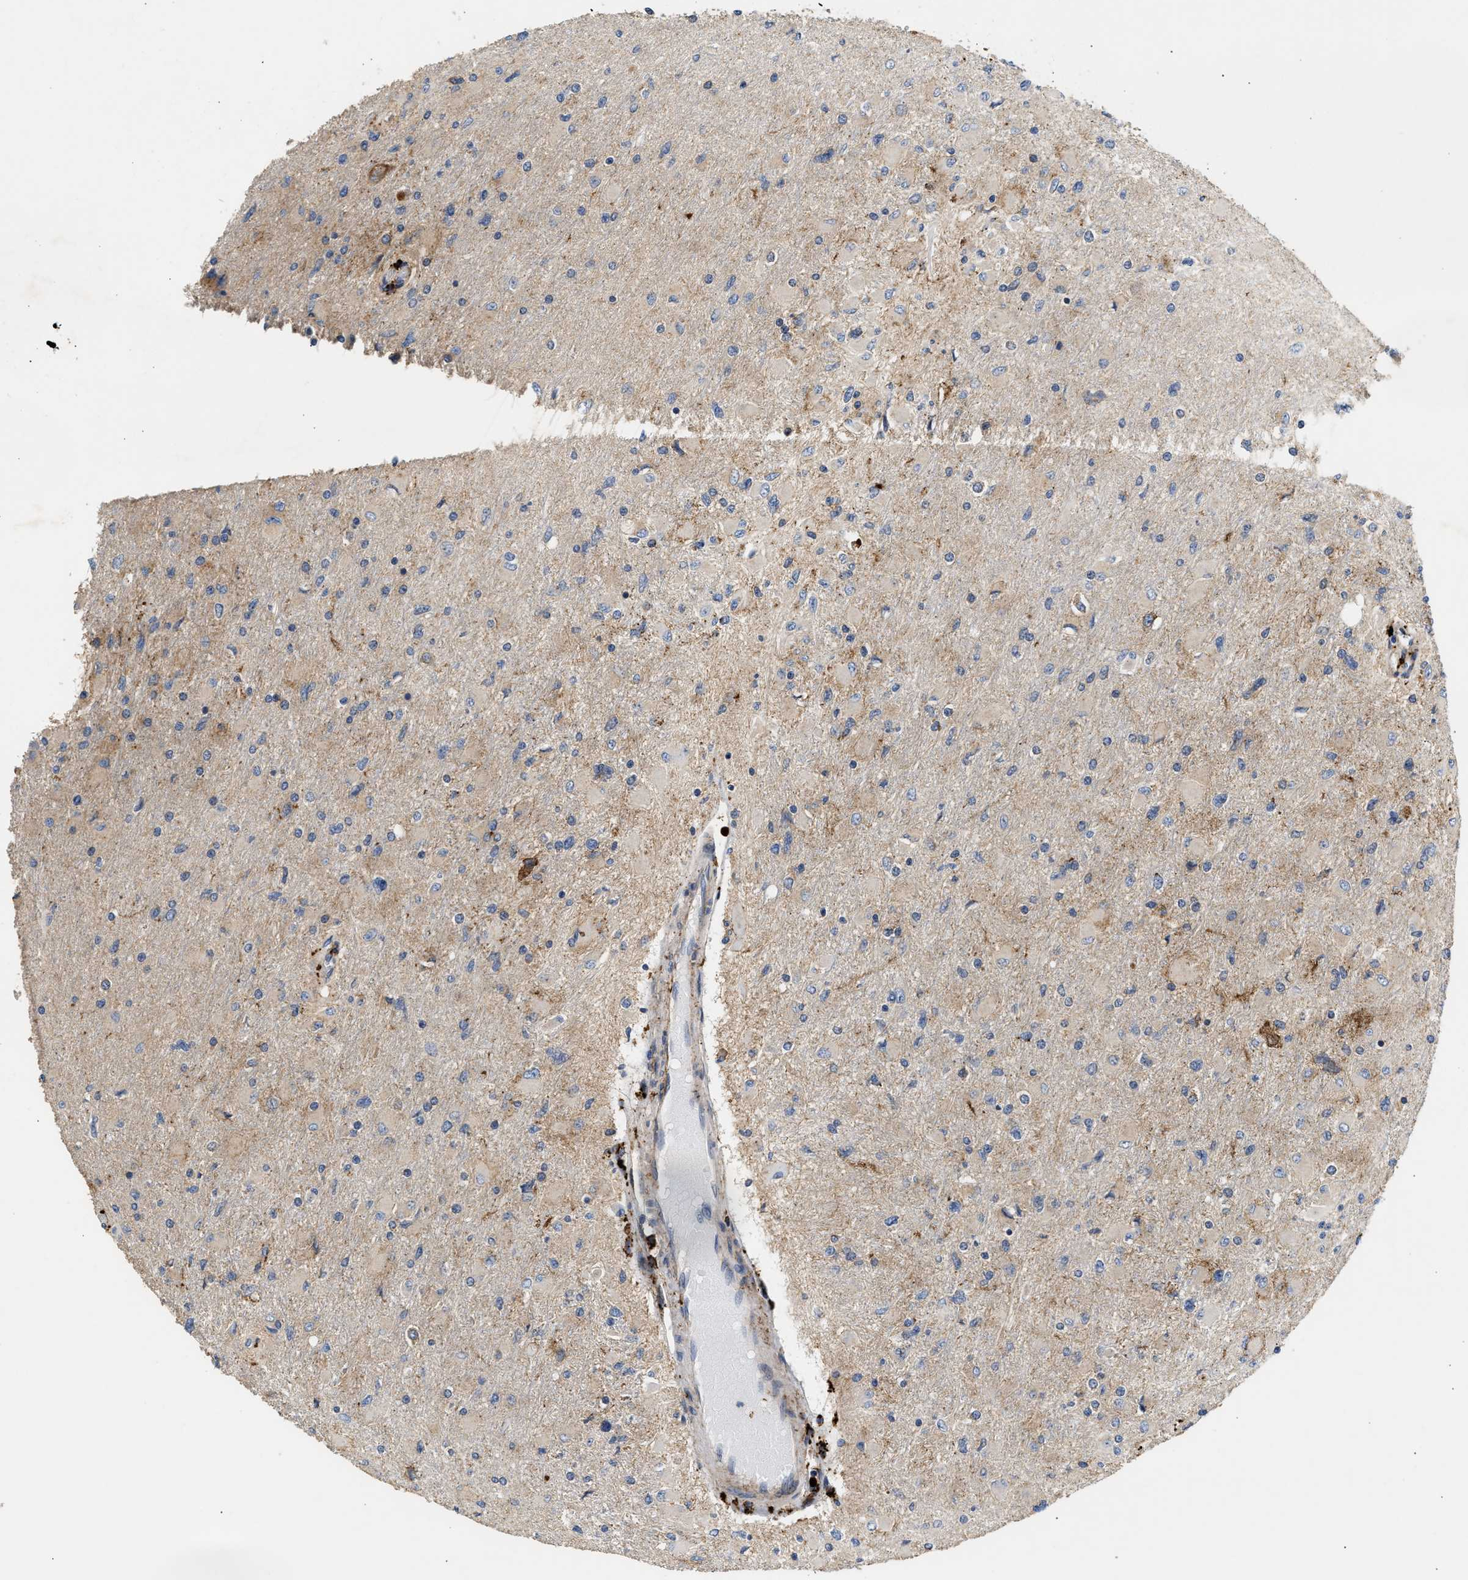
{"staining": {"intensity": "negative", "quantity": "none", "location": "none"}, "tissue": "glioma", "cell_type": "Tumor cells", "image_type": "cancer", "snomed": [{"axis": "morphology", "description": "Glioma, malignant, High grade"}, {"axis": "topography", "description": "Cerebral cortex"}], "caption": "Immunohistochemical staining of human glioma shows no significant expression in tumor cells.", "gene": "AMZ1", "patient": {"sex": "female", "age": 36}}